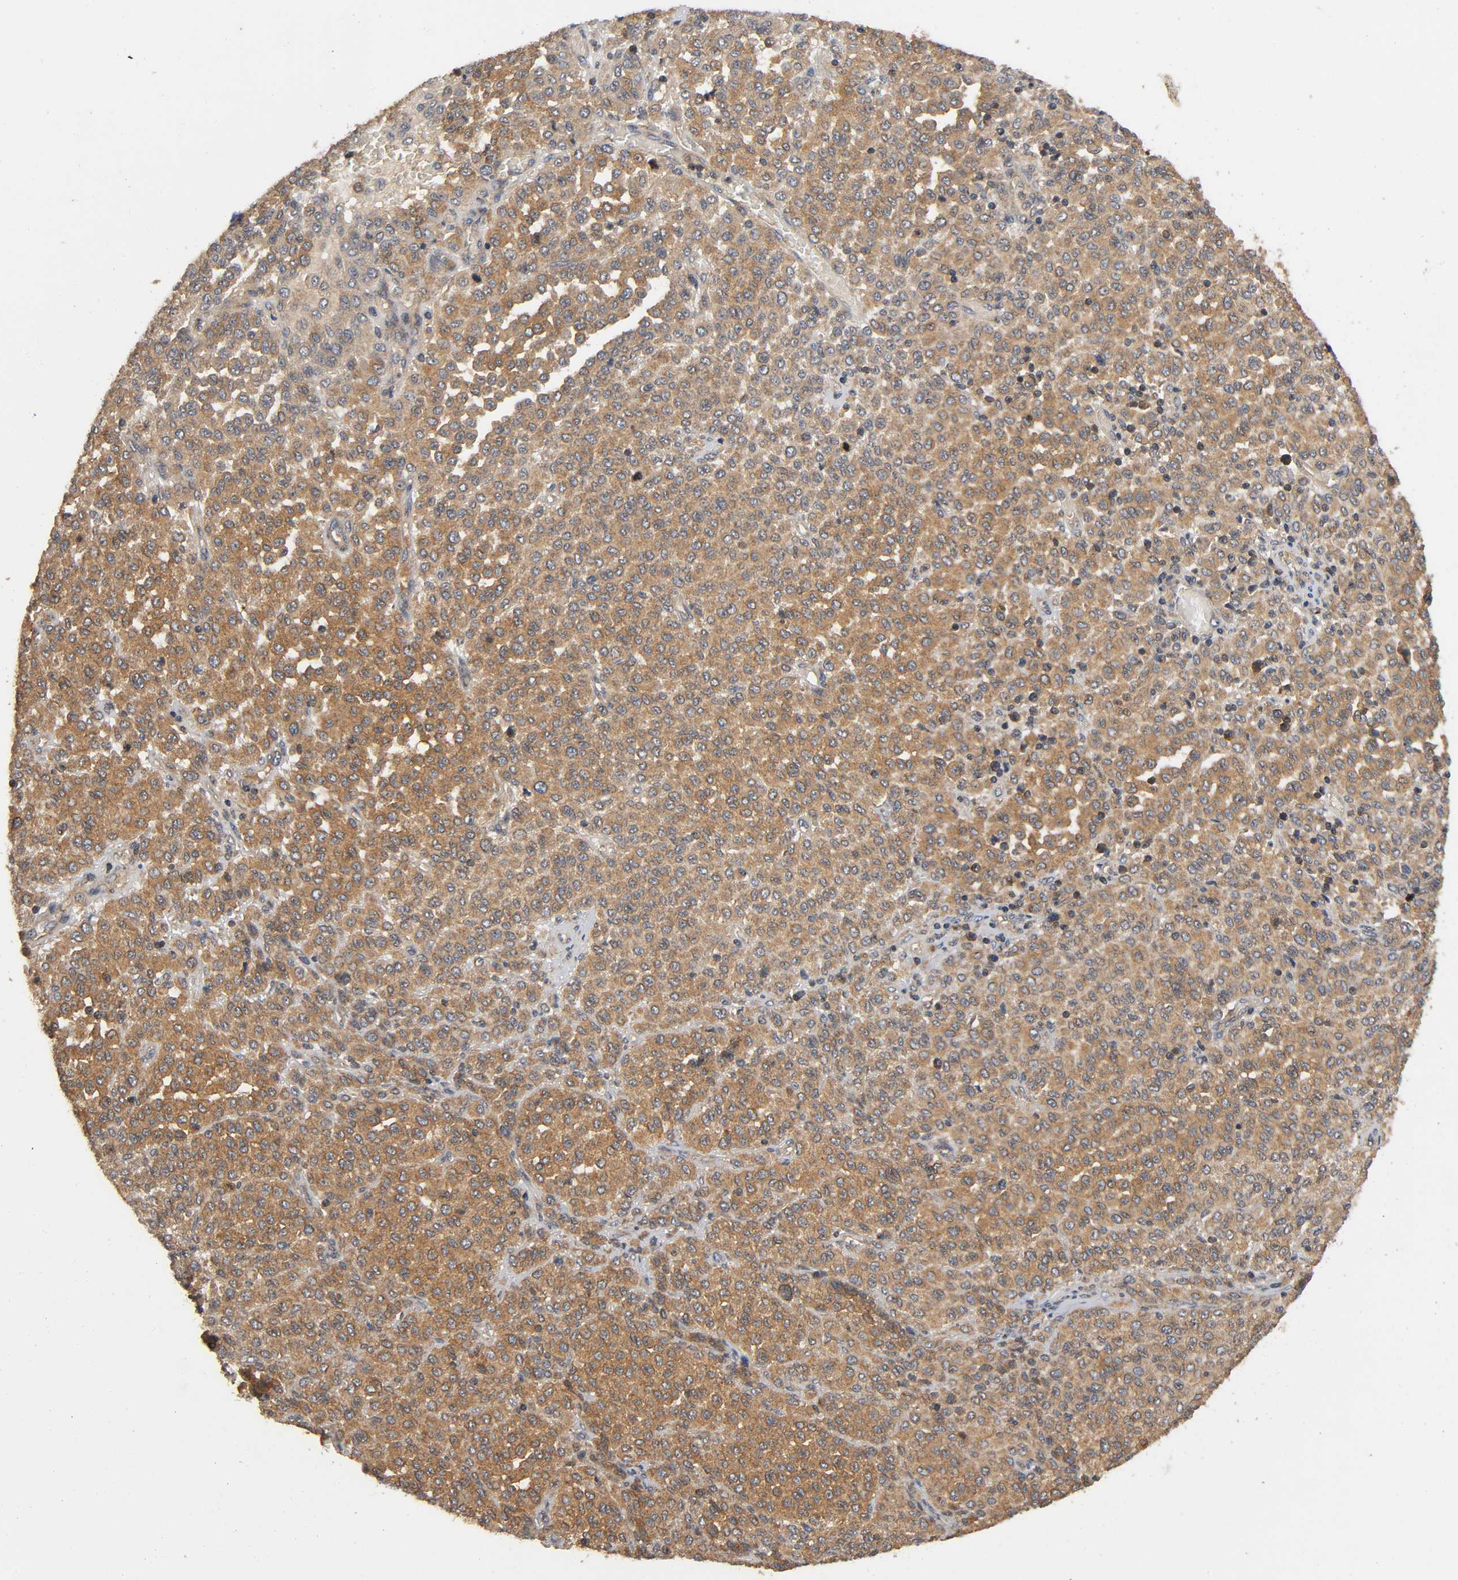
{"staining": {"intensity": "moderate", "quantity": ">75%", "location": "cytoplasmic/membranous"}, "tissue": "melanoma", "cell_type": "Tumor cells", "image_type": "cancer", "snomed": [{"axis": "morphology", "description": "Malignant melanoma, Metastatic site"}, {"axis": "topography", "description": "Pancreas"}], "caption": "Immunohistochemistry of human melanoma demonstrates medium levels of moderate cytoplasmic/membranous expression in about >75% of tumor cells. (DAB IHC with brightfield microscopy, high magnification).", "gene": "IKBKB", "patient": {"sex": "female", "age": 30}}